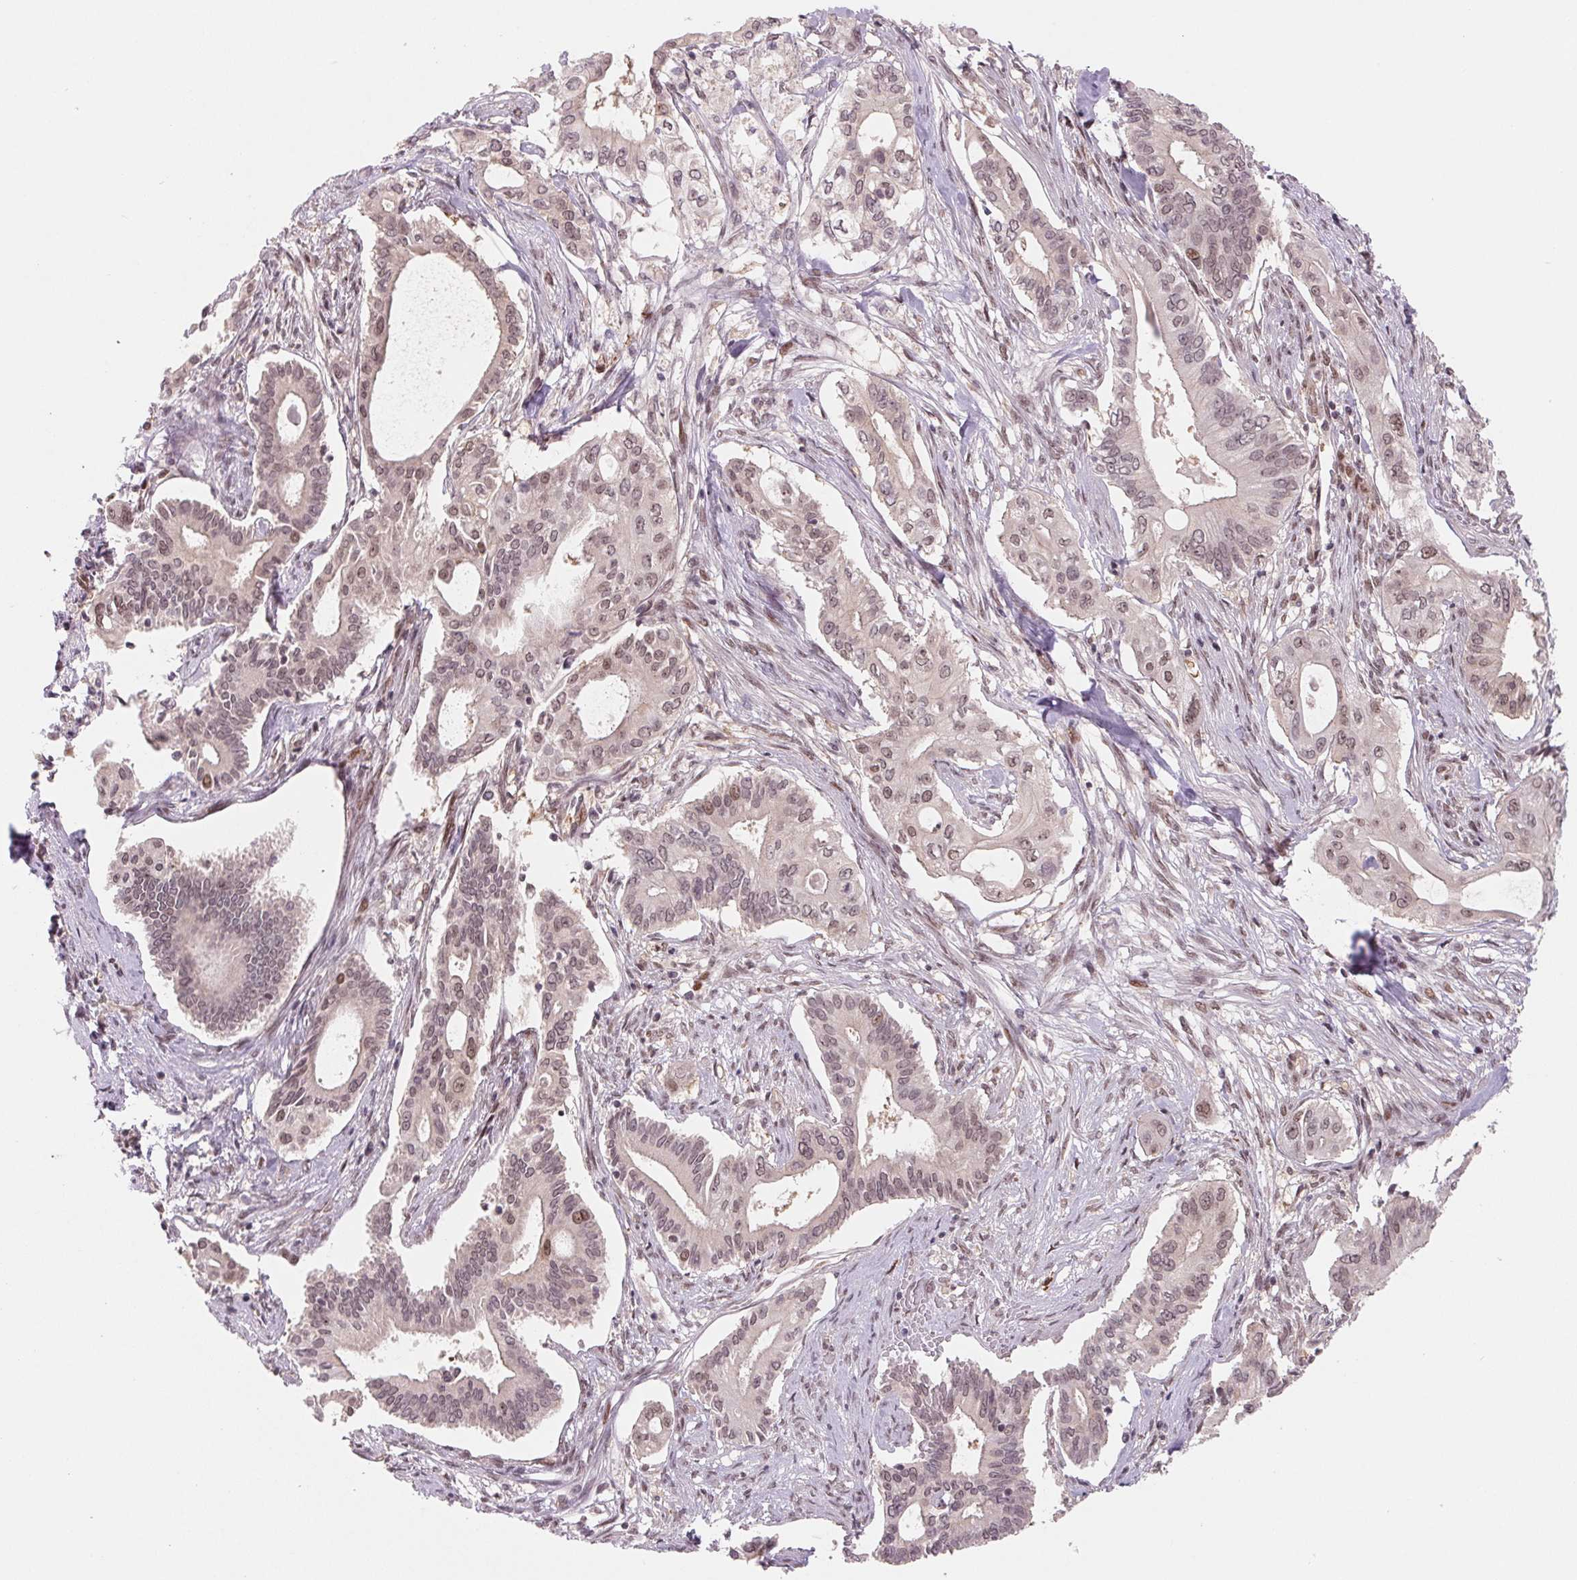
{"staining": {"intensity": "weak", "quantity": "25%-75%", "location": "nuclear"}, "tissue": "pancreatic cancer", "cell_type": "Tumor cells", "image_type": "cancer", "snomed": [{"axis": "morphology", "description": "Adenocarcinoma, NOS"}, {"axis": "topography", "description": "Pancreas"}], "caption": "A brown stain highlights weak nuclear staining of a protein in human pancreatic cancer (adenocarcinoma) tumor cells. (DAB (3,3'-diaminobenzidine) = brown stain, brightfield microscopy at high magnification).", "gene": "DNAJB6", "patient": {"sex": "female", "age": 68}}